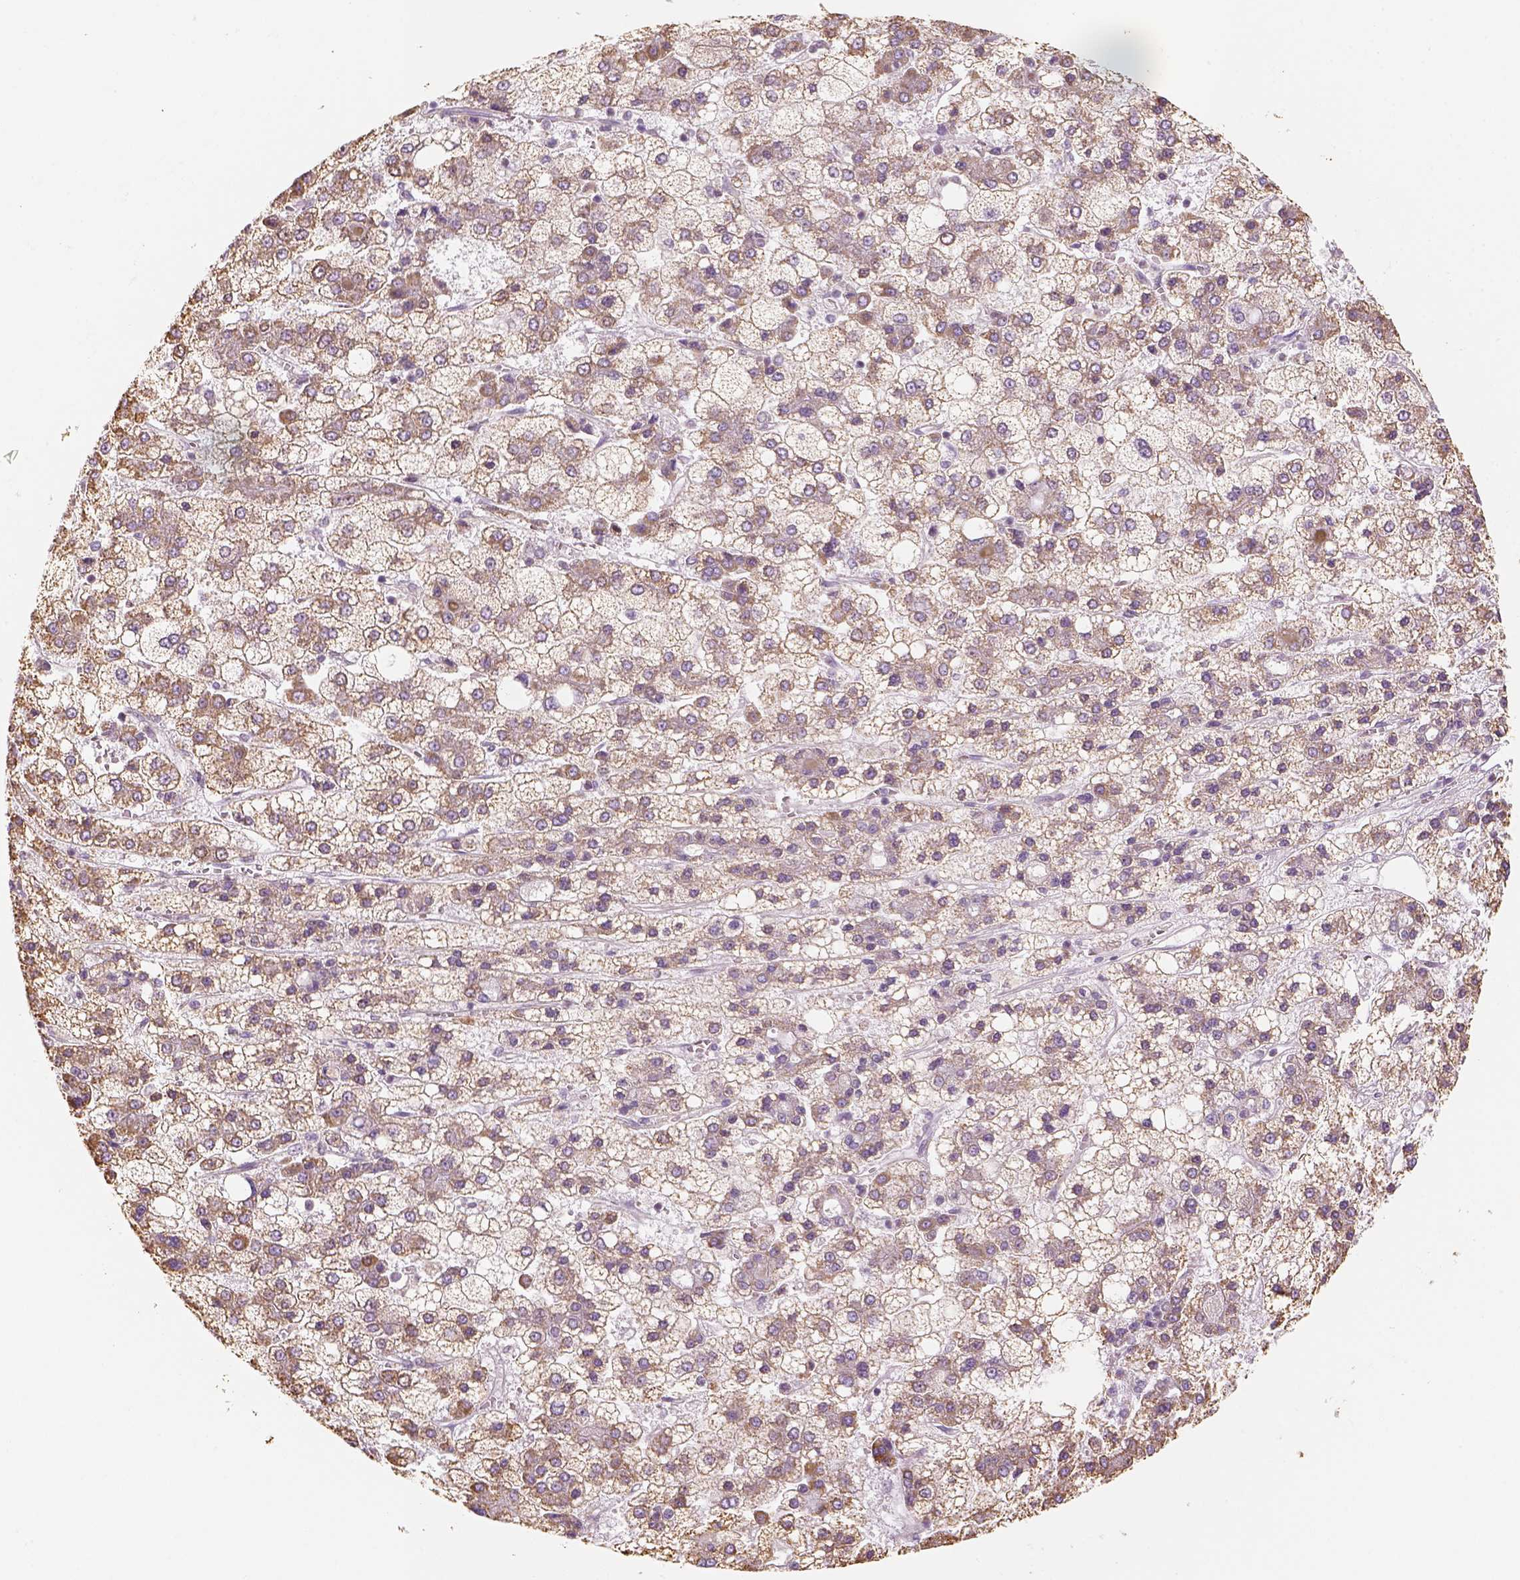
{"staining": {"intensity": "moderate", "quantity": ">75%", "location": "cytoplasmic/membranous"}, "tissue": "liver cancer", "cell_type": "Tumor cells", "image_type": "cancer", "snomed": [{"axis": "morphology", "description": "Carcinoma, Hepatocellular, NOS"}, {"axis": "topography", "description": "Liver"}], "caption": "Liver cancer stained for a protein (brown) shows moderate cytoplasmic/membranous positive staining in about >75% of tumor cells.", "gene": "LCA5", "patient": {"sex": "male", "age": 73}}